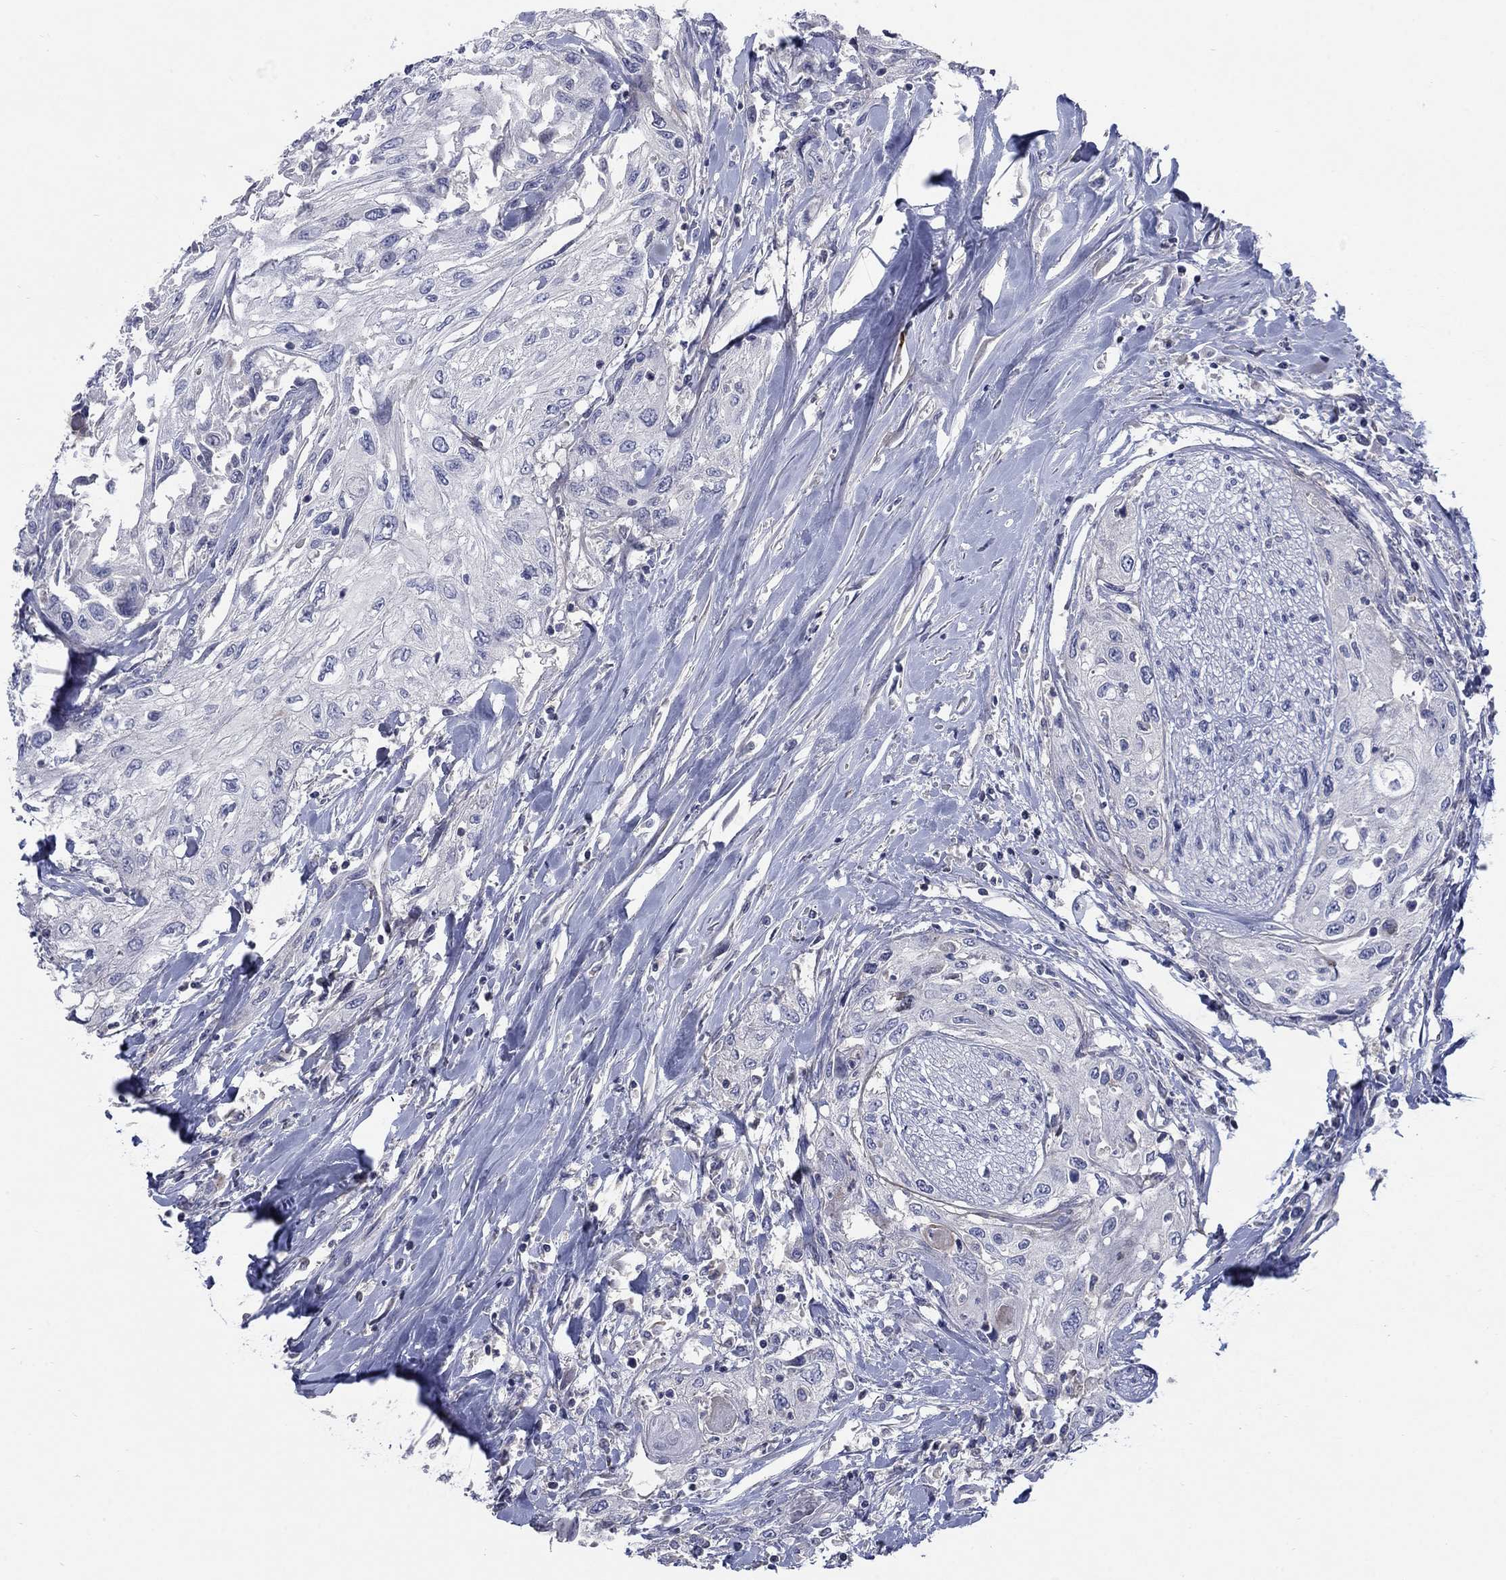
{"staining": {"intensity": "negative", "quantity": "none", "location": "none"}, "tissue": "head and neck cancer", "cell_type": "Tumor cells", "image_type": "cancer", "snomed": [{"axis": "morphology", "description": "Normal tissue, NOS"}, {"axis": "morphology", "description": "Squamous cell carcinoma, NOS"}, {"axis": "topography", "description": "Oral tissue"}, {"axis": "topography", "description": "Peripheral nerve tissue"}, {"axis": "topography", "description": "Head-Neck"}], "caption": "DAB immunohistochemical staining of head and neck cancer (squamous cell carcinoma) shows no significant positivity in tumor cells.", "gene": "TMEM249", "patient": {"sex": "female", "age": 59}}